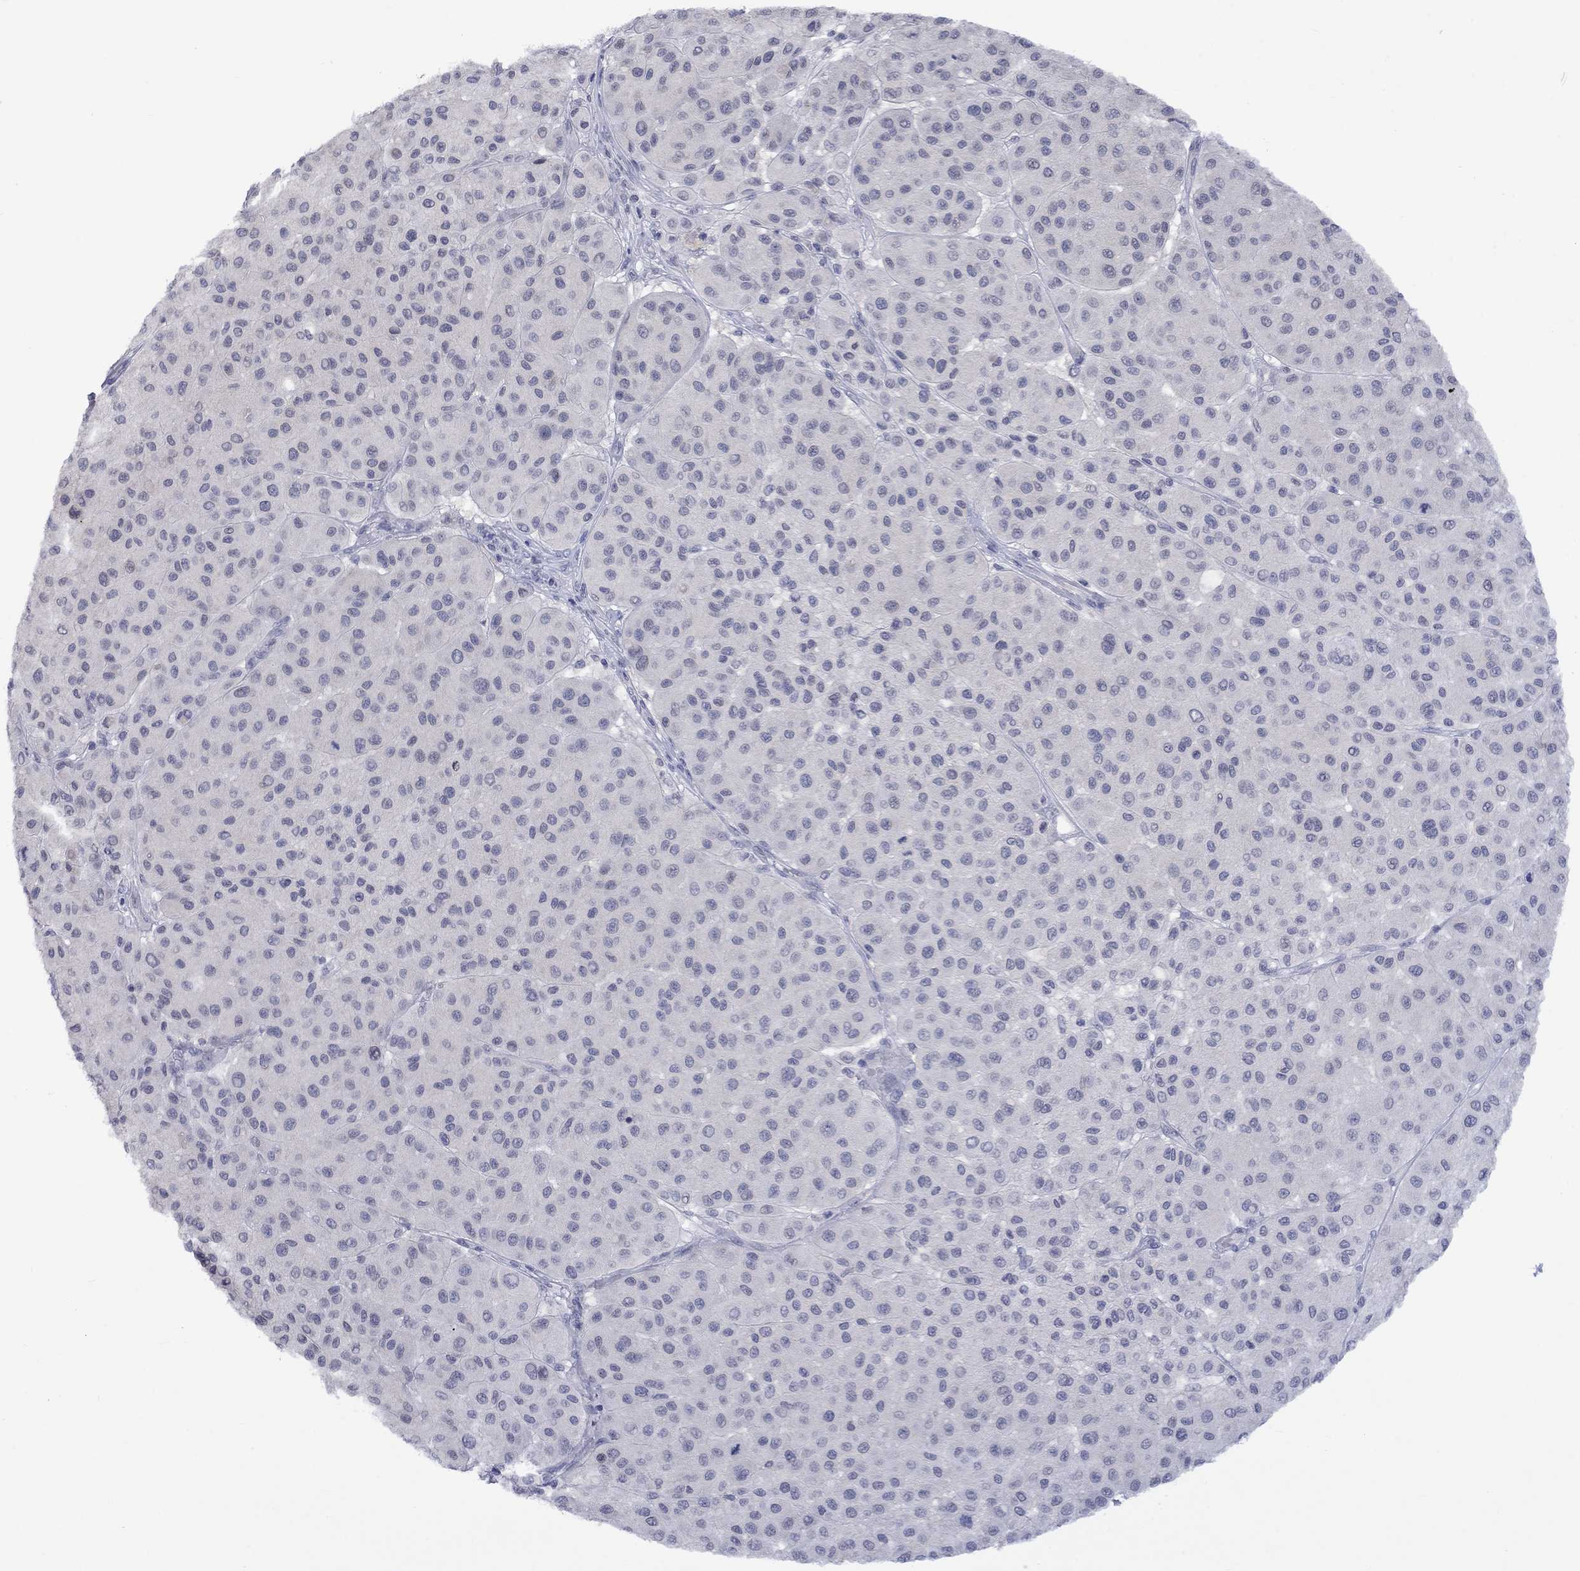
{"staining": {"intensity": "negative", "quantity": "none", "location": "none"}, "tissue": "melanoma", "cell_type": "Tumor cells", "image_type": "cancer", "snomed": [{"axis": "morphology", "description": "Malignant melanoma, Metastatic site"}, {"axis": "topography", "description": "Smooth muscle"}], "caption": "Immunohistochemical staining of malignant melanoma (metastatic site) displays no significant expression in tumor cells. Brightfield microscopy of IHC stained with DAB (3,3'-diaminobenzidine) (brown) and hematoxylin (blue), captured at high magnification.", "gene": "NSMF", "patient": {"sex": "male", "age": 41}}